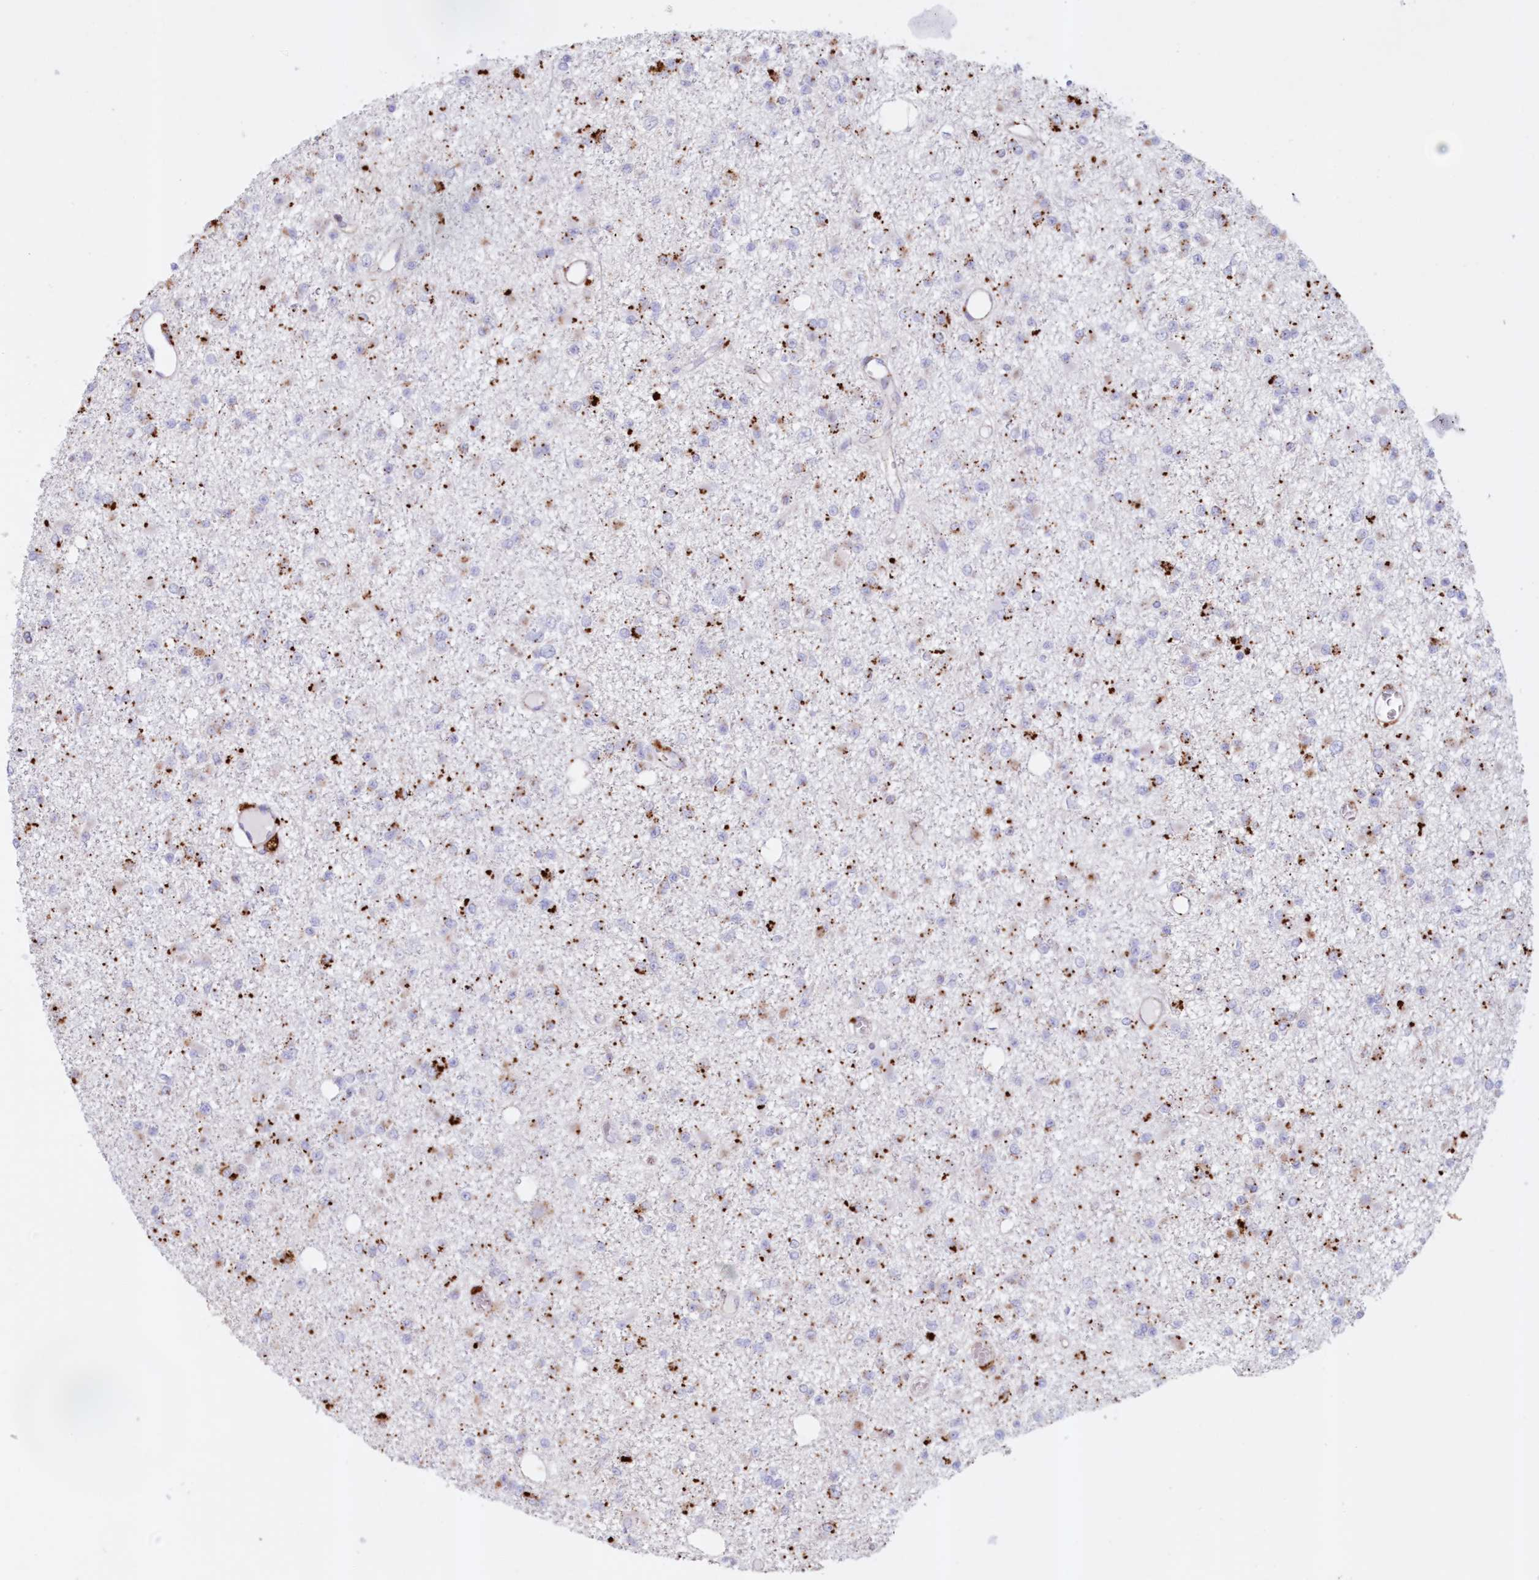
{"staining": {"intensity": "negative", "quantity": "none", "location": "none"}, "tissue": "glioma", "cell_type": "Tumor cells", "image_type": "cancer", "snomed": [{"axis": "morphology", "description": "Glioma, malignant, Low grade"}, {"axis": "topography", "description": "Brain"}], "caption": "Tumor cells are negative for brown protein staining in malignant glioma (low-grade). The staining was performed using DAB to visualize the protein expression in brown, while the nuclei were stained in blue with hematoxylin (Magnification: 20x).", "gene": "TPP1", "patient": {"sex": "female", "age": 22}}